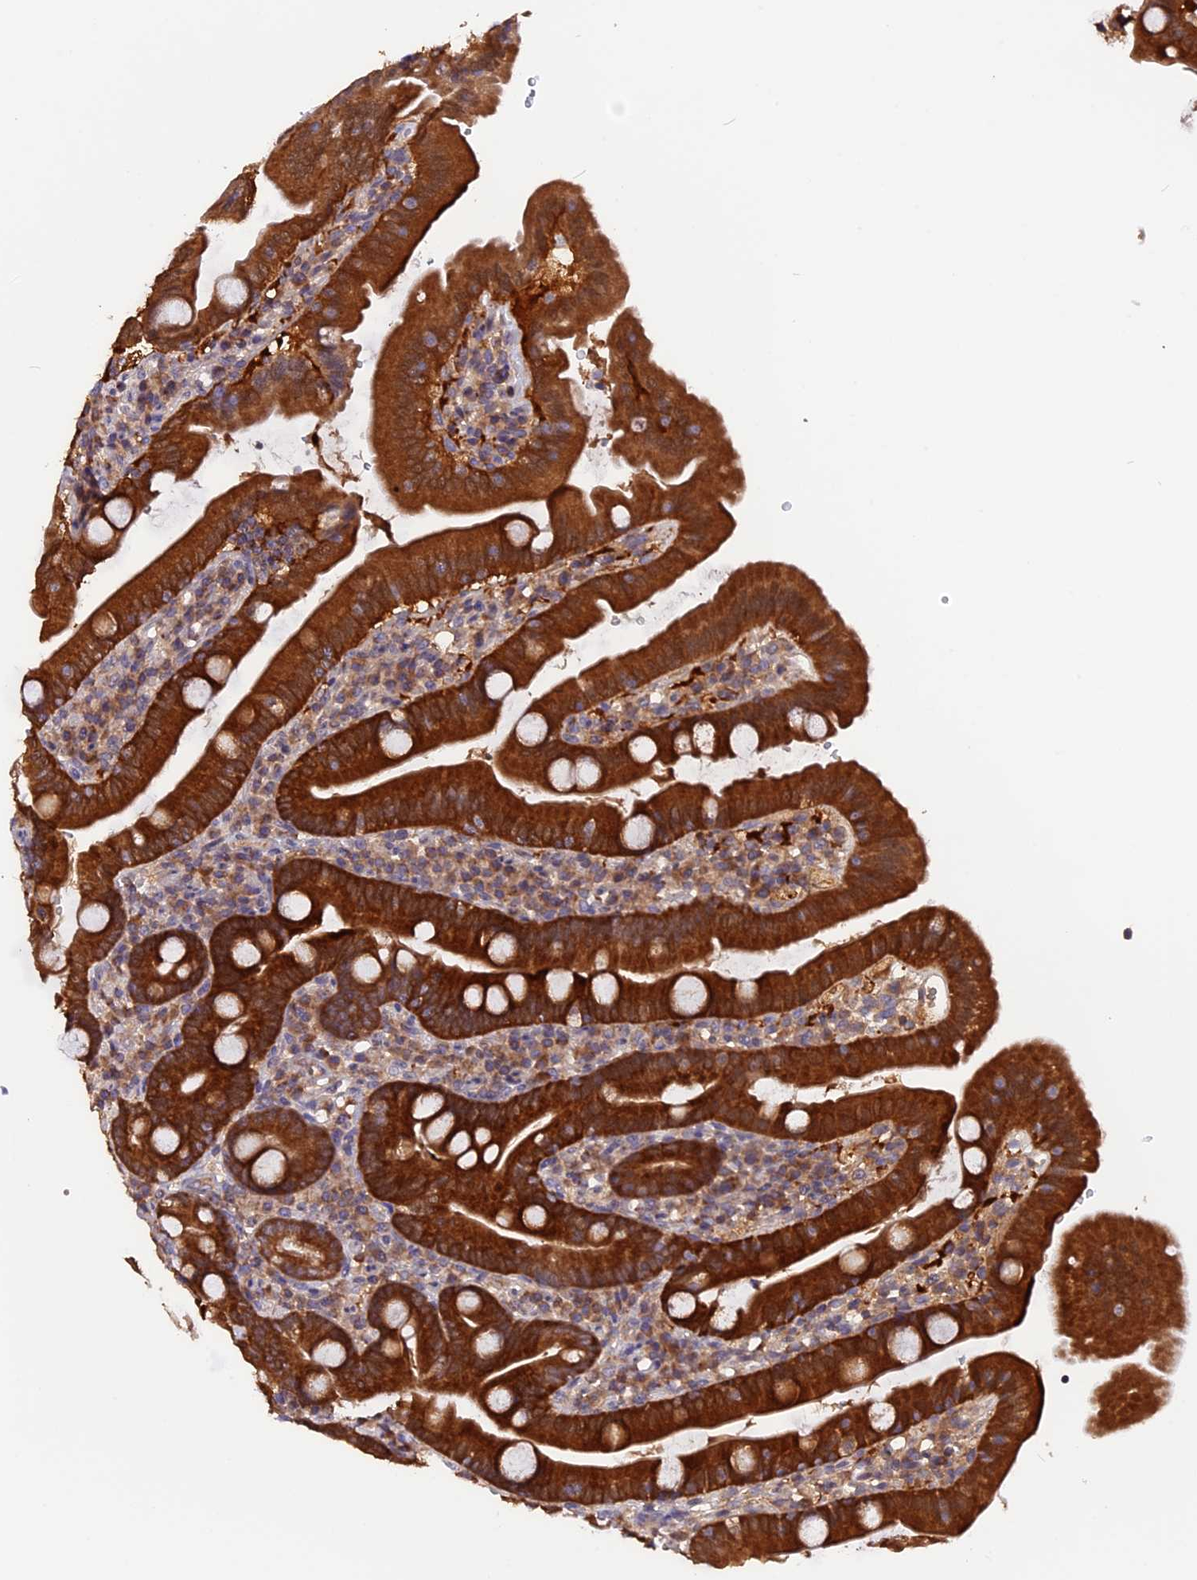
{"staining": {"intensity": "strong", "quantity": ">75%", "location": "cytoplasmic/membranous"}, "tissue": "duodenum", "cell_type": "Glandular cells", "image_type": "normal", "snomed": [{"axis": "morphology", "description": "Normal tissue, NOS"}, {"axis": "topography", "description": "Duodenum"}], "caption": "IHC micrograph of normal duodenum: human duodenum stained using immunohistochemistry reveals high levels of strong protein expression localized specifically in the cytoplasmic/membranous of glandular cells, appearing as a cytoplasmic/membranous brown color.", "gene": "MARK4", "patient": {"sex": "female", "age": 67}}